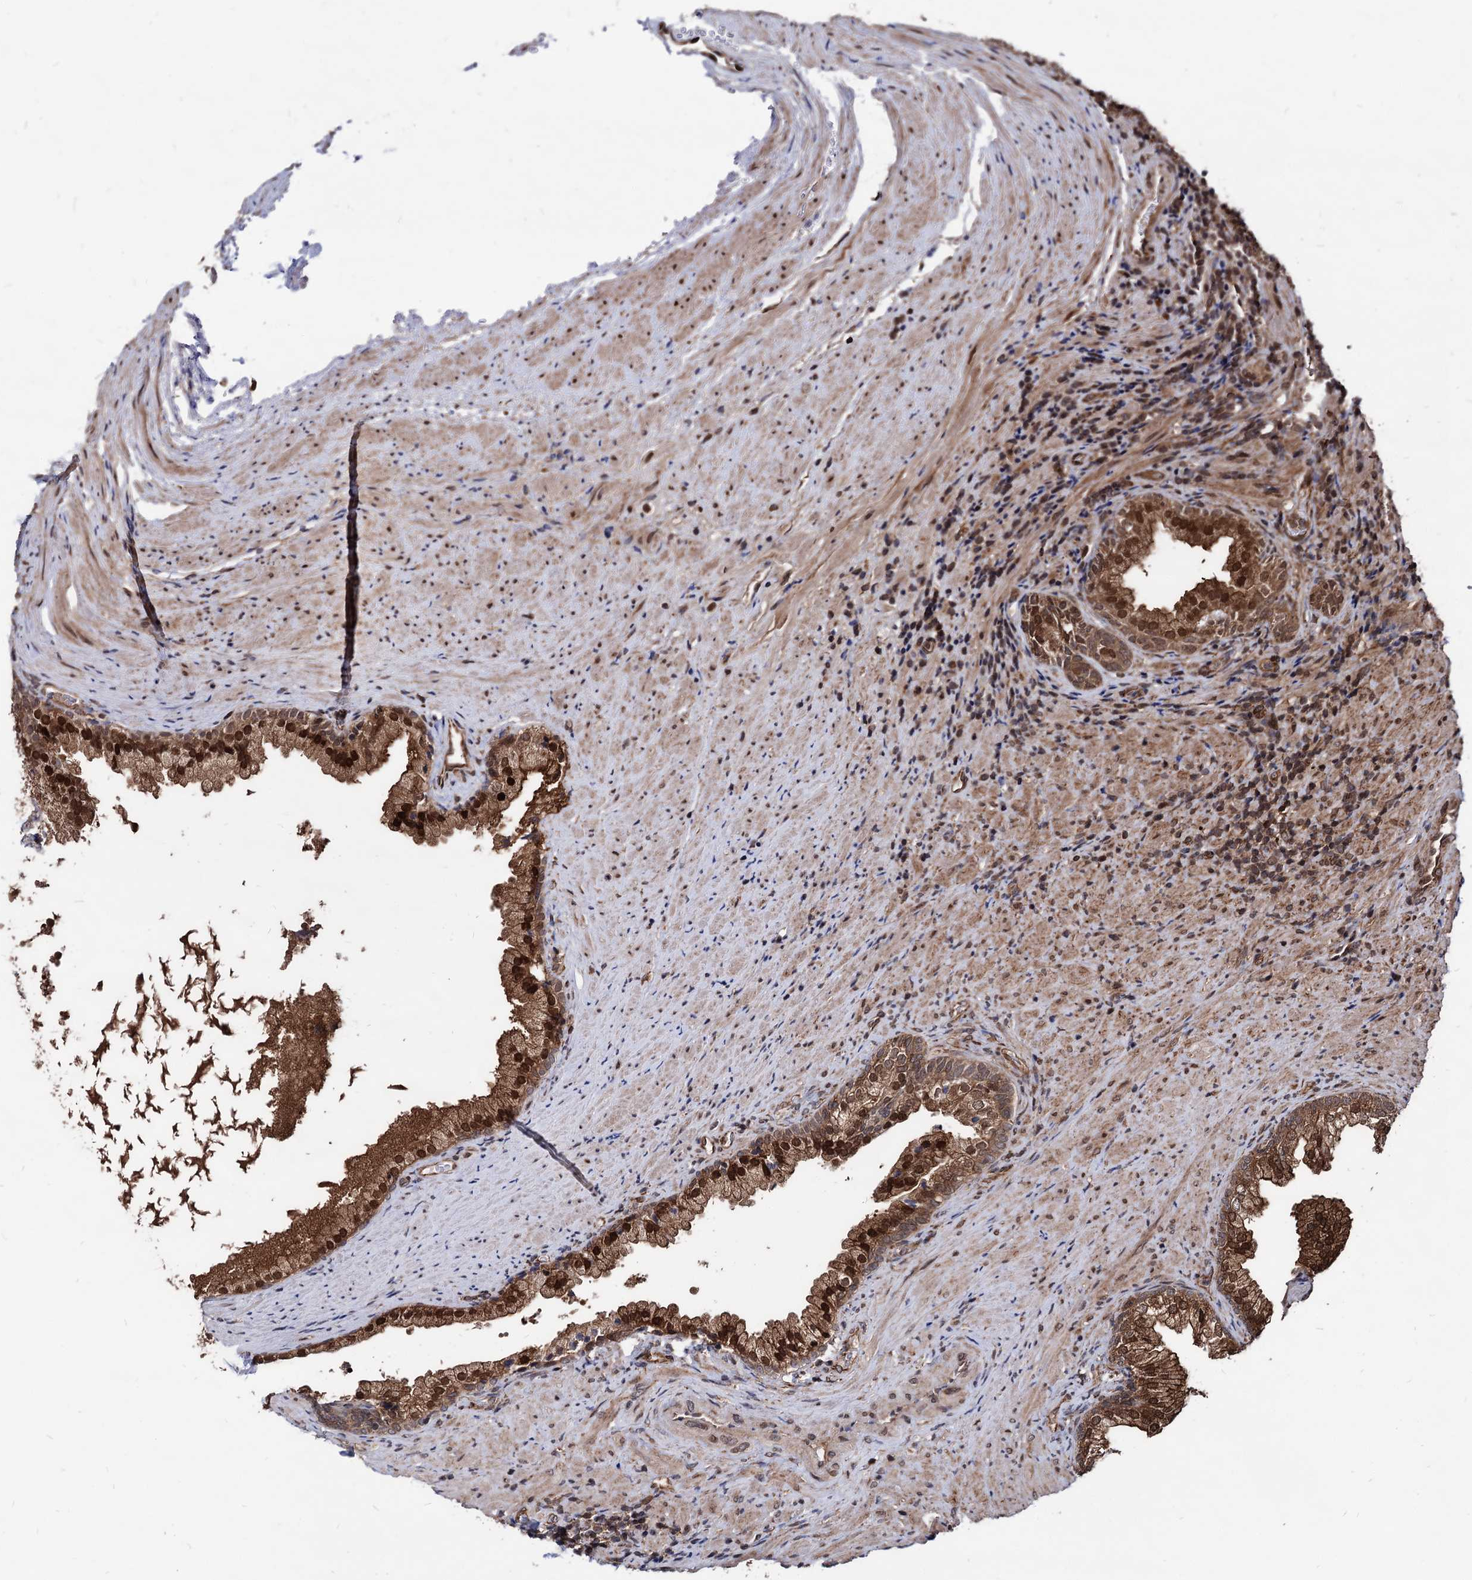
{"staining": {"intensity": "strong", "quantity": ">75%", "location": "cytoplasmic/membranous,nuclear"}, "tissue": "prostate", "cell_type": "Glandular cells", "image_type": "normal", "snomed": [{"axis": "morphology", "description": "Normal tissue, NOS"}, {"axis": "topography", "description": "Prostate"}], "caption": "Protein staining of benign prostate exhibits strong cytoplasmic/membranous,nuclear staining in approximately >75% of glandular cells.", "gene": "ANKRD12", "patient": {"sex": "male", "age": 76}}